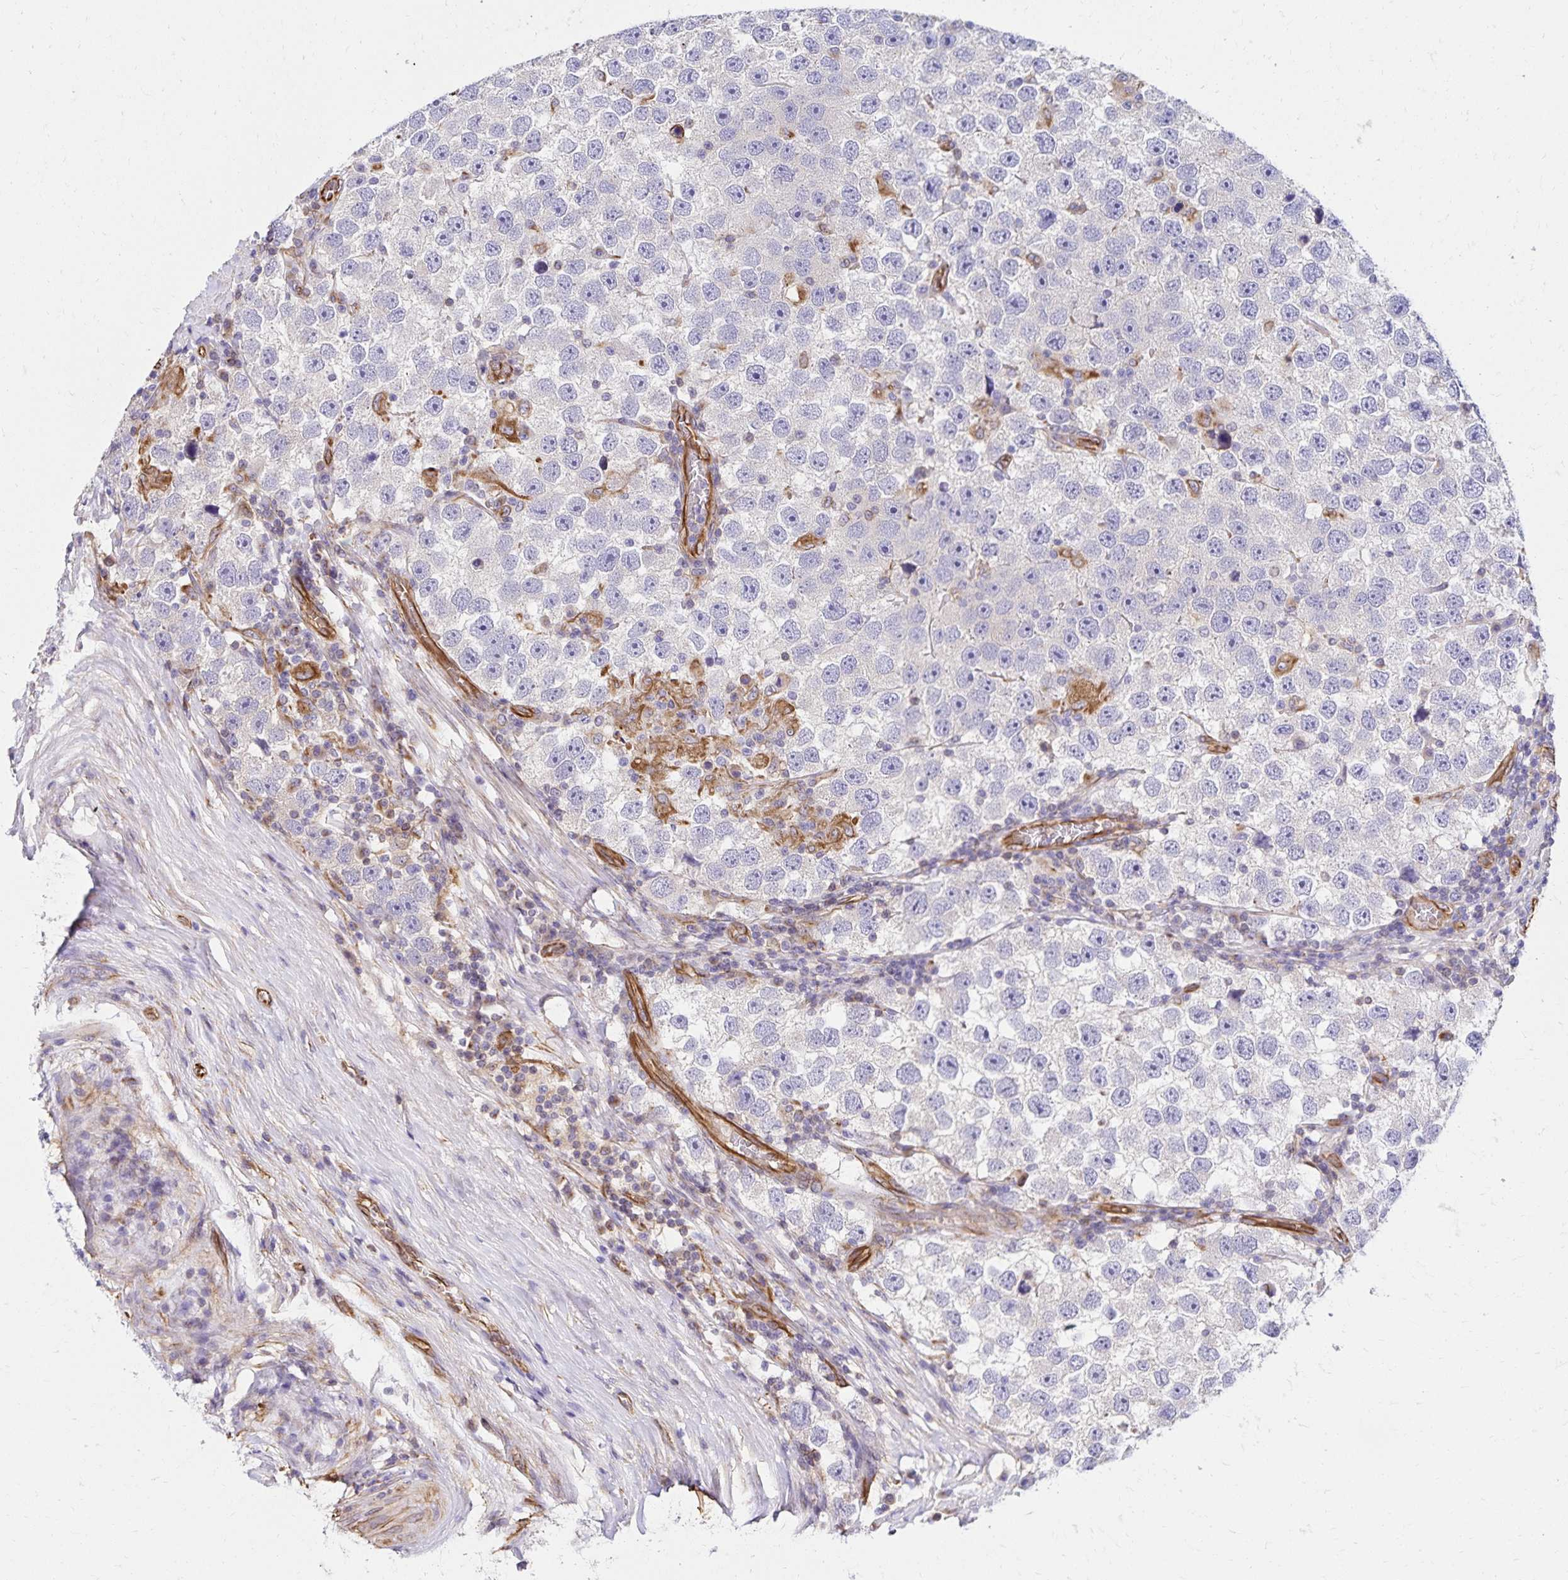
{"staining": {"intensity": "negative", "quantity": "none", "location": "none"}, "tissue": "testis cancer", "cell_type": "Tumor cells", "image_type": "cancer", "snomed": [{"axis": "morphology", "description": "Seminoma, NOS"}, {"axis": "topography", "description": "Testis"}], "caption": "Immunohistochemistry (IHC) histopathology image of human testis cancer stained for a protein (brown), which demonstrates no positivity in tumor cells.", "gene": "TRPV6", "patient": {"sex": "male", "age": 26}}